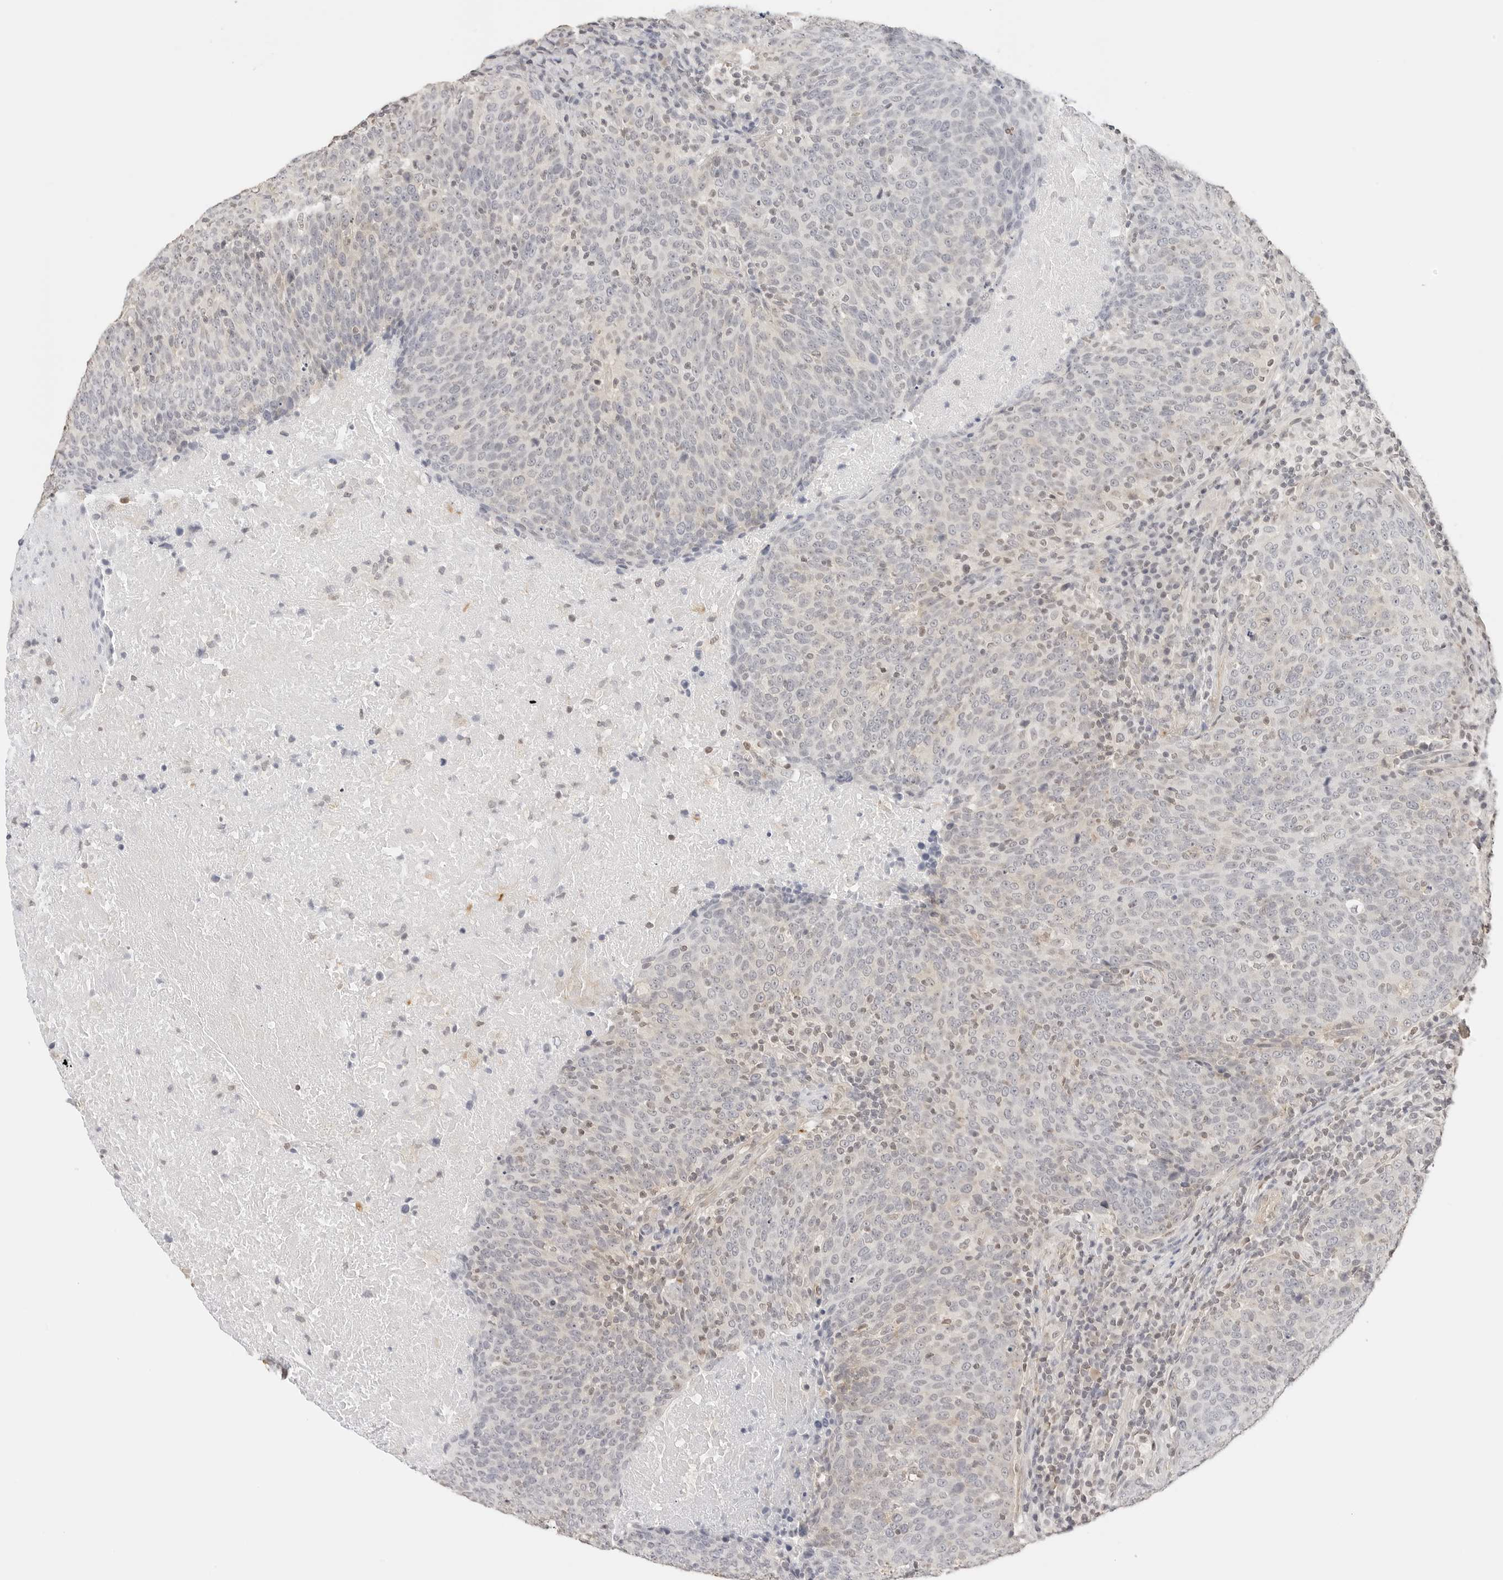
{"staining": {"intensity": "weak", "quantity": "<25%", "location": "cytoplasmic/membranous"}, "tissue": "head and neck cancer", "cell_type": "Tumor cells", "image_type": "cancer", "snomed": [{"axis": "morphology", "description": "Squamous cell carcinoma, NOS"}, {"axis": "morphology", "description": "Squamous cell carcinoma, metastatic, NOS"}, {"axis": "topography", "description": "Lymph node"}, {"axis": "topography", "description": "Head-Neck"}], "caption": "An immunohistochemistry photomicrograph of head and neck squamous cell carcinoma is shown. There is no staining in tumor cells of head and neck squamous cell carcinoma. (Stains: DAB immunohistochemistry (IHC) with hematoxylin counter stain, Microscopy: brightfield microscopy at high magnification).", "gene": "PCDH19", "patient": {"sex": "male", "age": 62}}